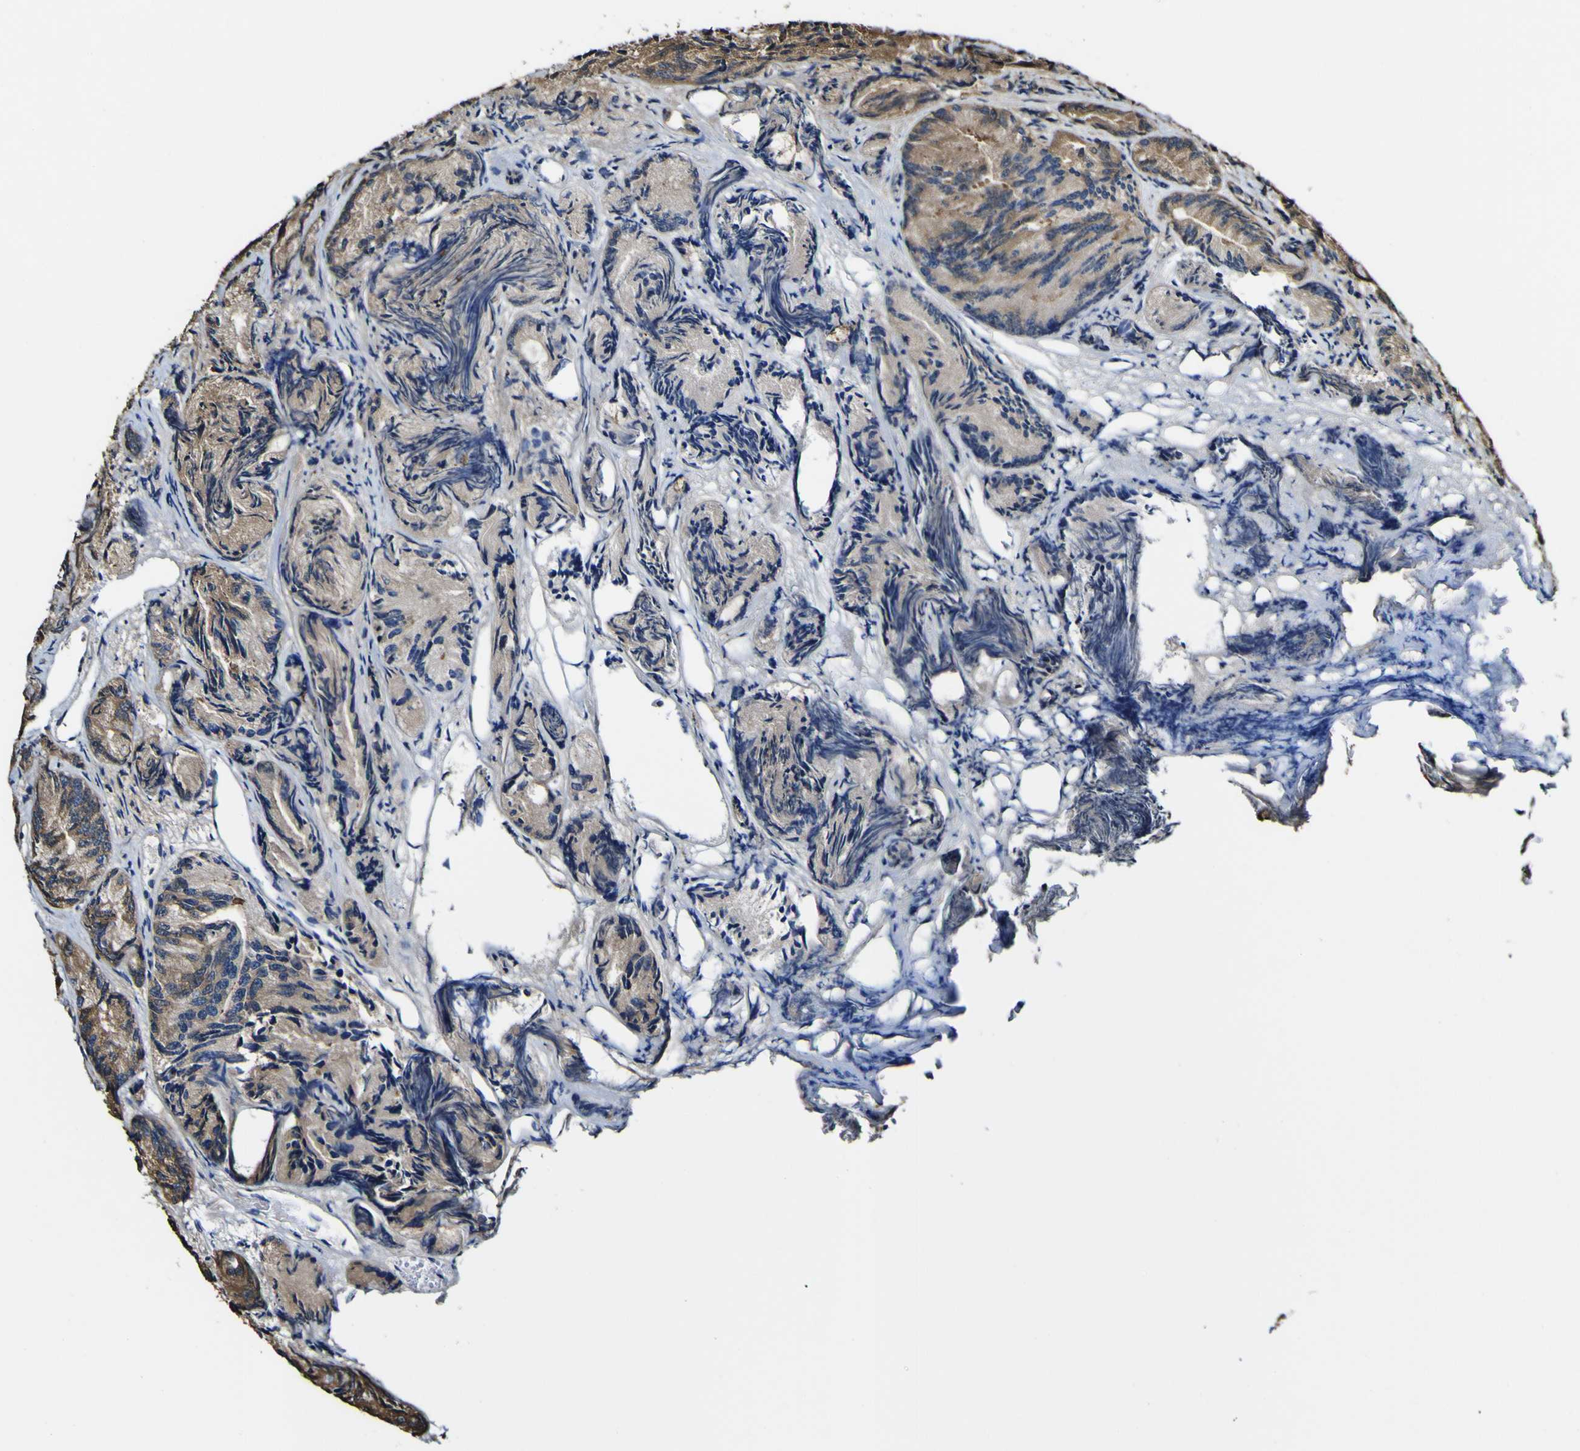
{"staining": {"intensity": "moderate", "quantity": ">75%", "location": "cytoplasmic/membranous"}, "tissue": "prostate cancer", "cell_type": "Tumor cells", "image_type": "cancer", "snomed": [{"axis": "morphology", "description": "Adenocarcinoma, Low grade"}, {"axis": "topography", "description": "Prostate"}], "caption": "Prostate low-grade adenocarcinoma stained with DAB immunohistochemistry (IHC) shows medium levels of moderate cytoplasmic/membranous expression in approximately >75% of tumor cells.", "gene": "PTPRR", "patient": {"sex": "male", "age": 89}}